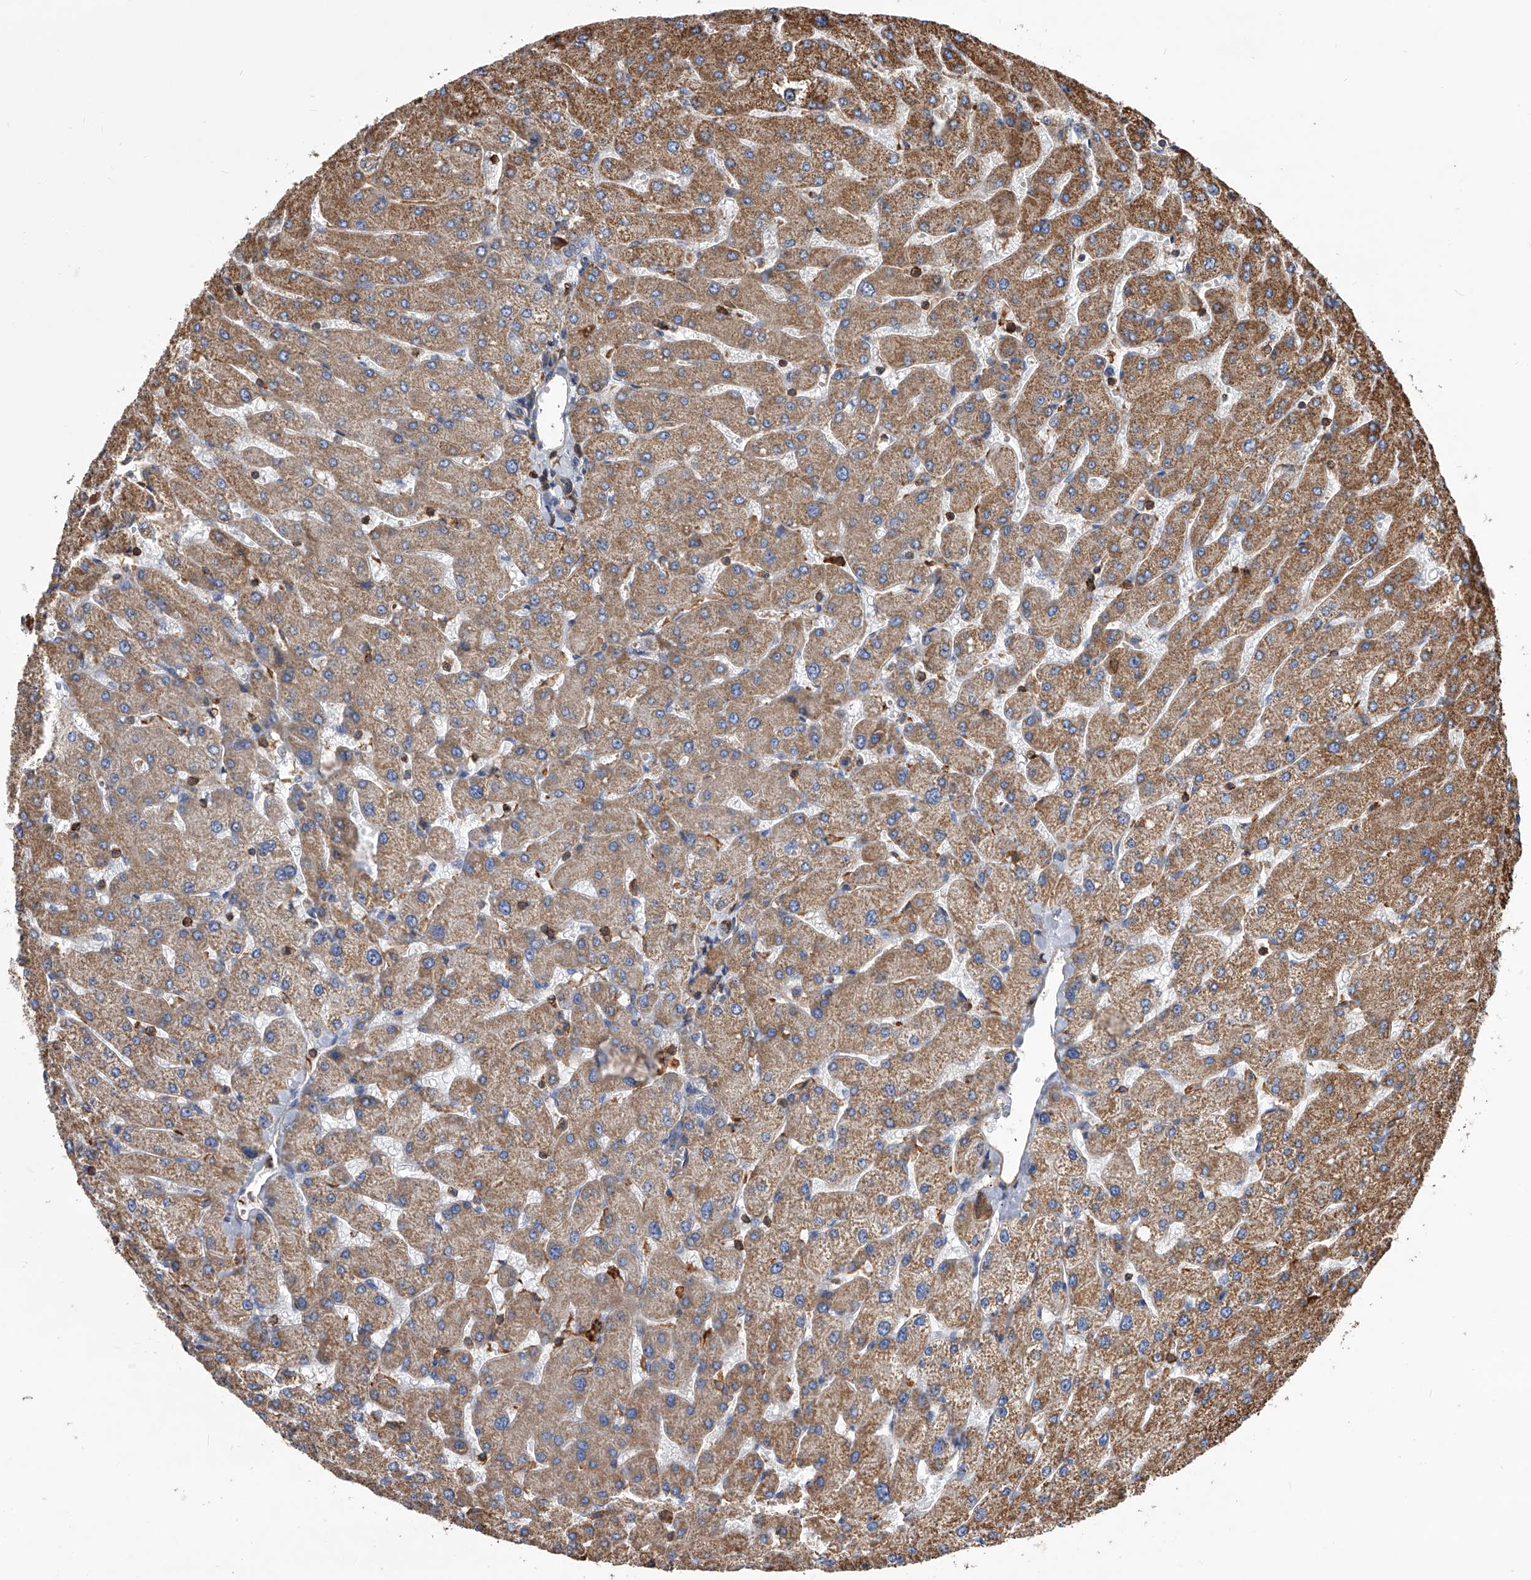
{"staining": {"intensity": "weak", "quantity": ">75%", "location": "cytoplasmic/membranous"}, "tissue": "liver", "cell_type": "Cholangiocytes", "image_type": "normal", "snomed": [{"axis": "morphology", "description": "Normal tissue, NOS"}, {"axis": "topography", "description": "Liver"}], "caption": "This photomicrograph shows immunohistochemistry (IHC) staining of unremarkable human liver, with low weak cytoplasmic/membranous positivity in approximately >75% of cholangiocytes.", "gene": "PISD", "patient": {"sex": "male", "age": 55}}